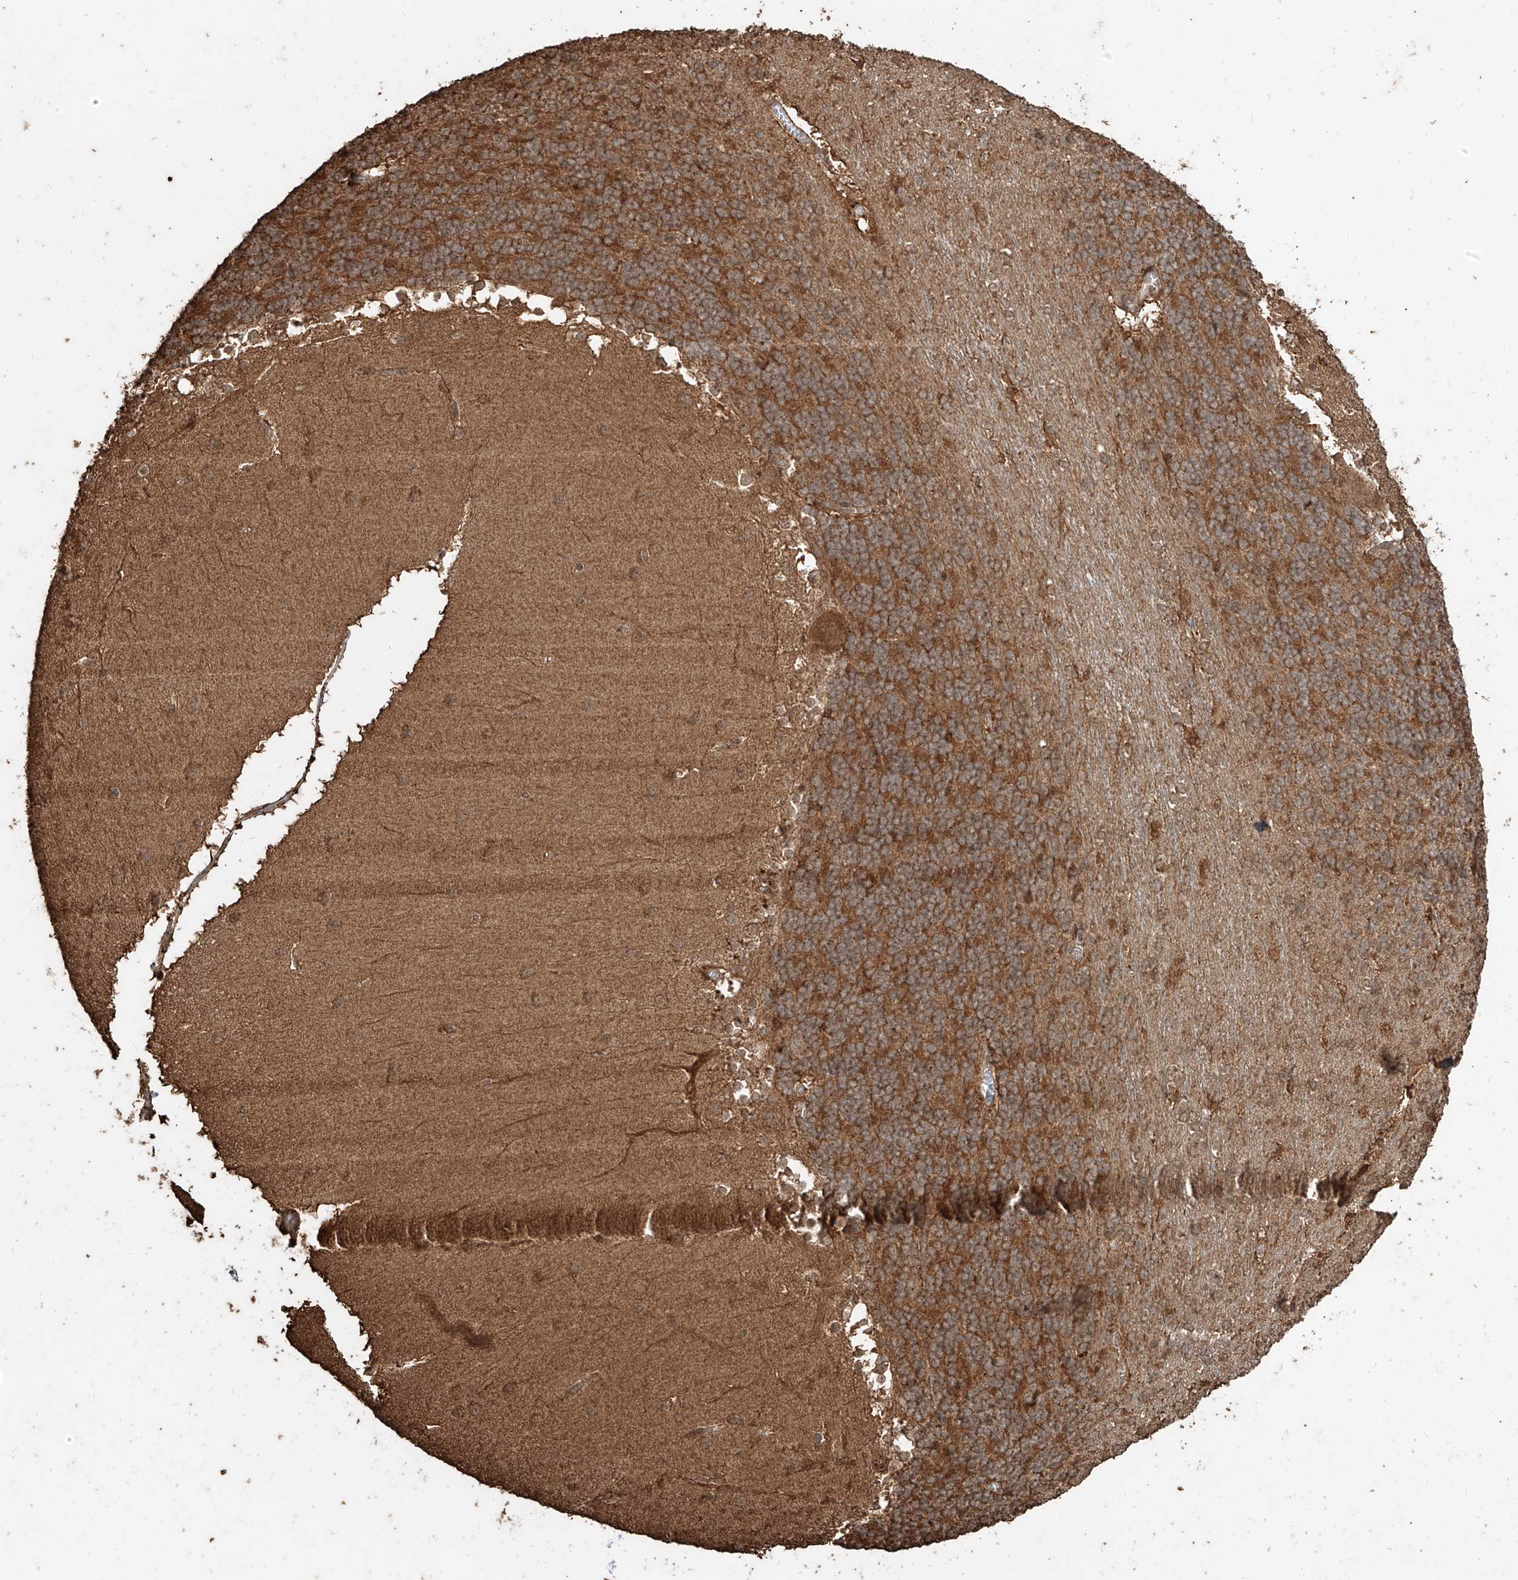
{"staining": {"intensity": "moderate", "quantity": ">75%", "location": "cytoplasmic/membranous"}, "tissue": "cerebellum", "cell_type": "Cells in granular layer", "image_type": "normal", "snomed": [{"axis": "morphology", "description": "Normal tissue, NOS"}, {"axis": "topography", "description": "Cerebellum"}], "caption": "The micrograph displays staining of normal cerebellum, revealing moderate cytoplasmic/membranous protein positivity (brown color) within cells in granular layer. Immunohistochemistry stains the protein of interest in brown and the nuclei are stained blue.", "gene": "ZNF660", "patient": {"sex": "female", "age": 19}}